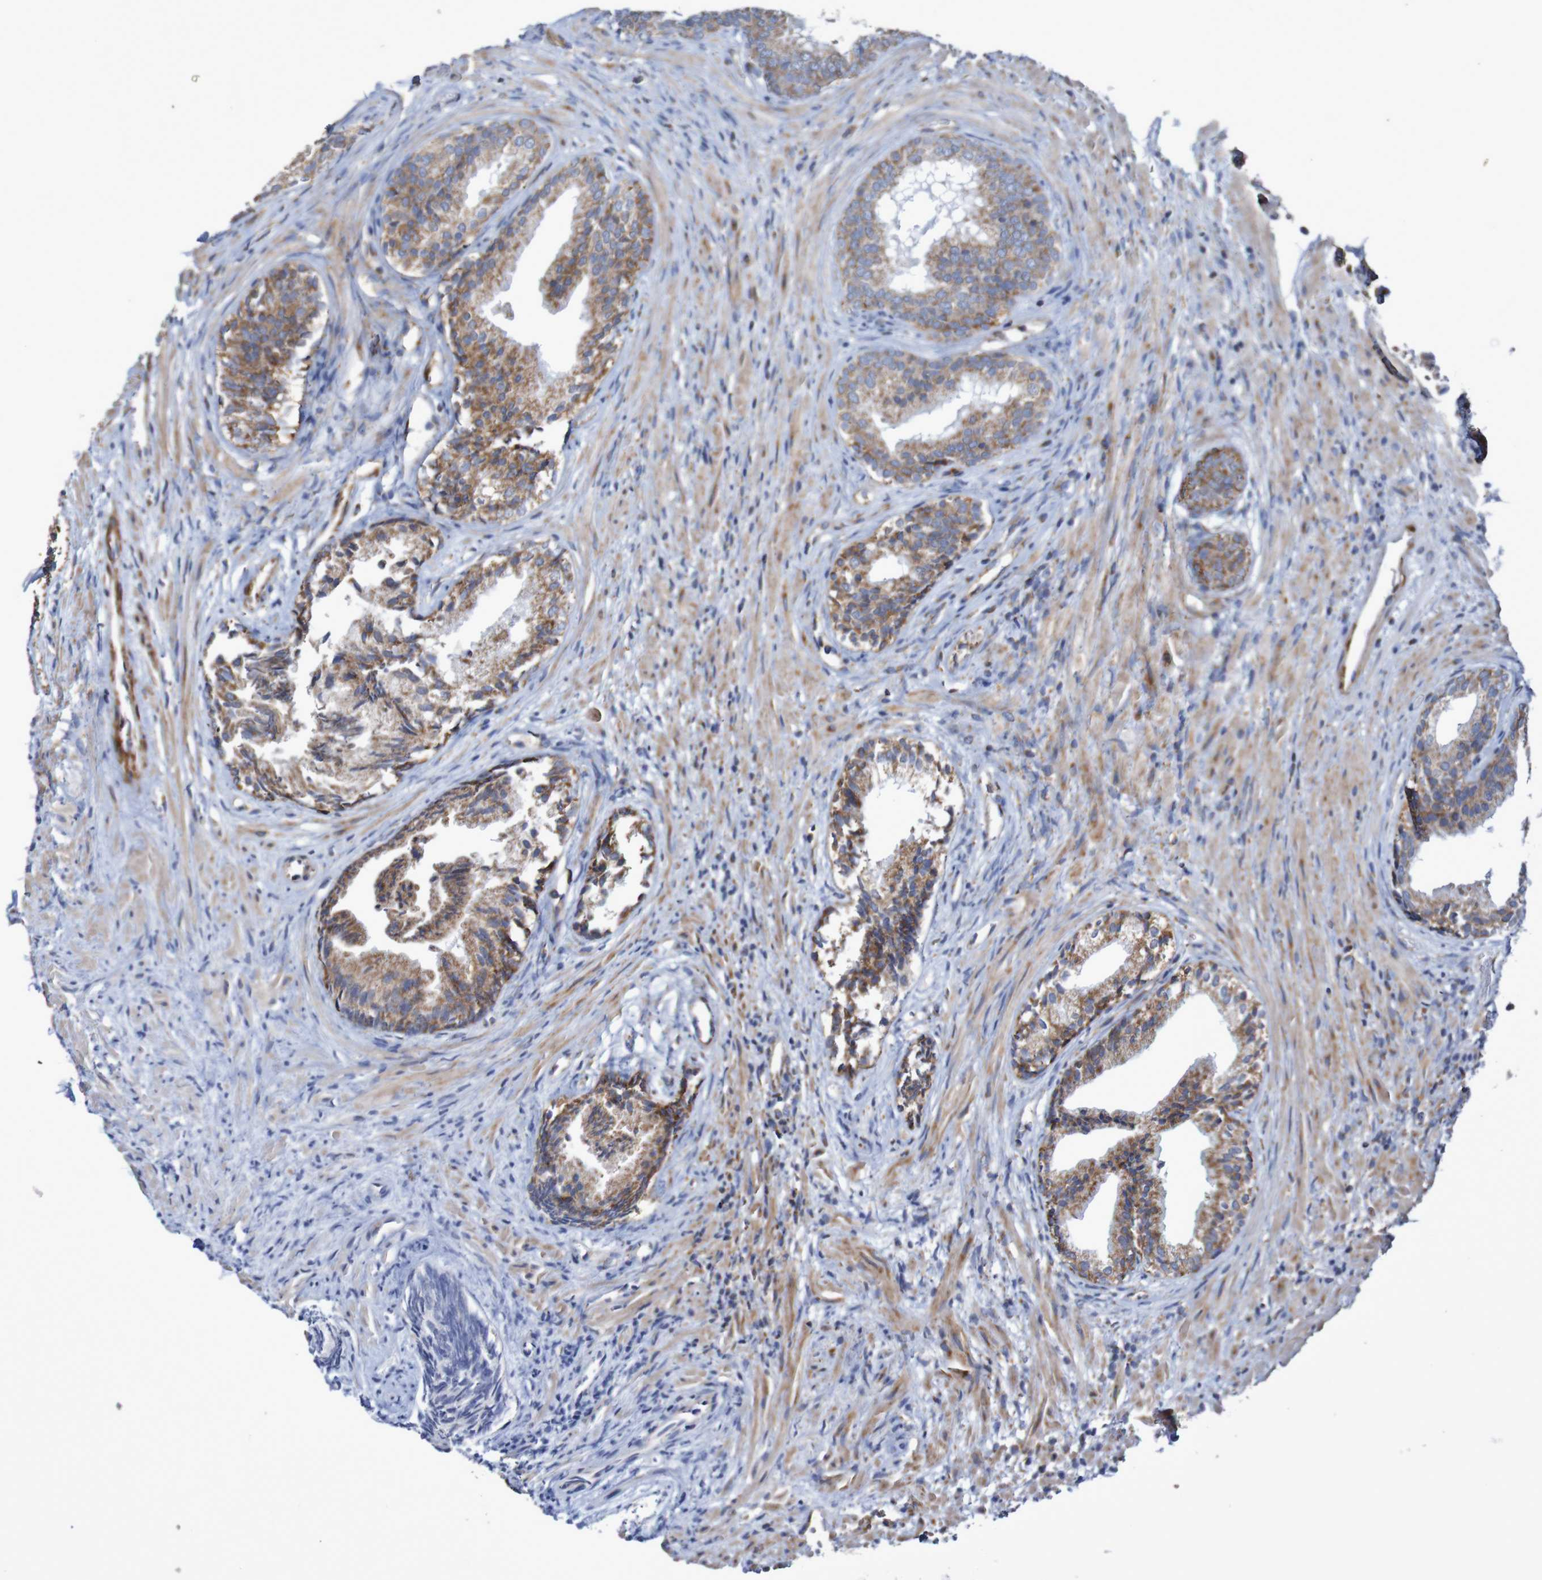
{"staining": {"intensity": "moderate", "quantity": ">75%", "location": "cytoplasmic/membranous"}, "tissue": "prostate", "cell_type": "Glandular cells", "image_type": "normal", "snomed": [{"axis": "morphology", "description": "Normal tissue, NOS"}, {"axis": "topography", "description": "Prostate"}], "caption": "Prostate stained for a protein demonstrates moderate cytoplasmic/membranous positivity in glandular cells.", "gene": "MMEL1", "patient": {"sex": "male", "age": 76}}